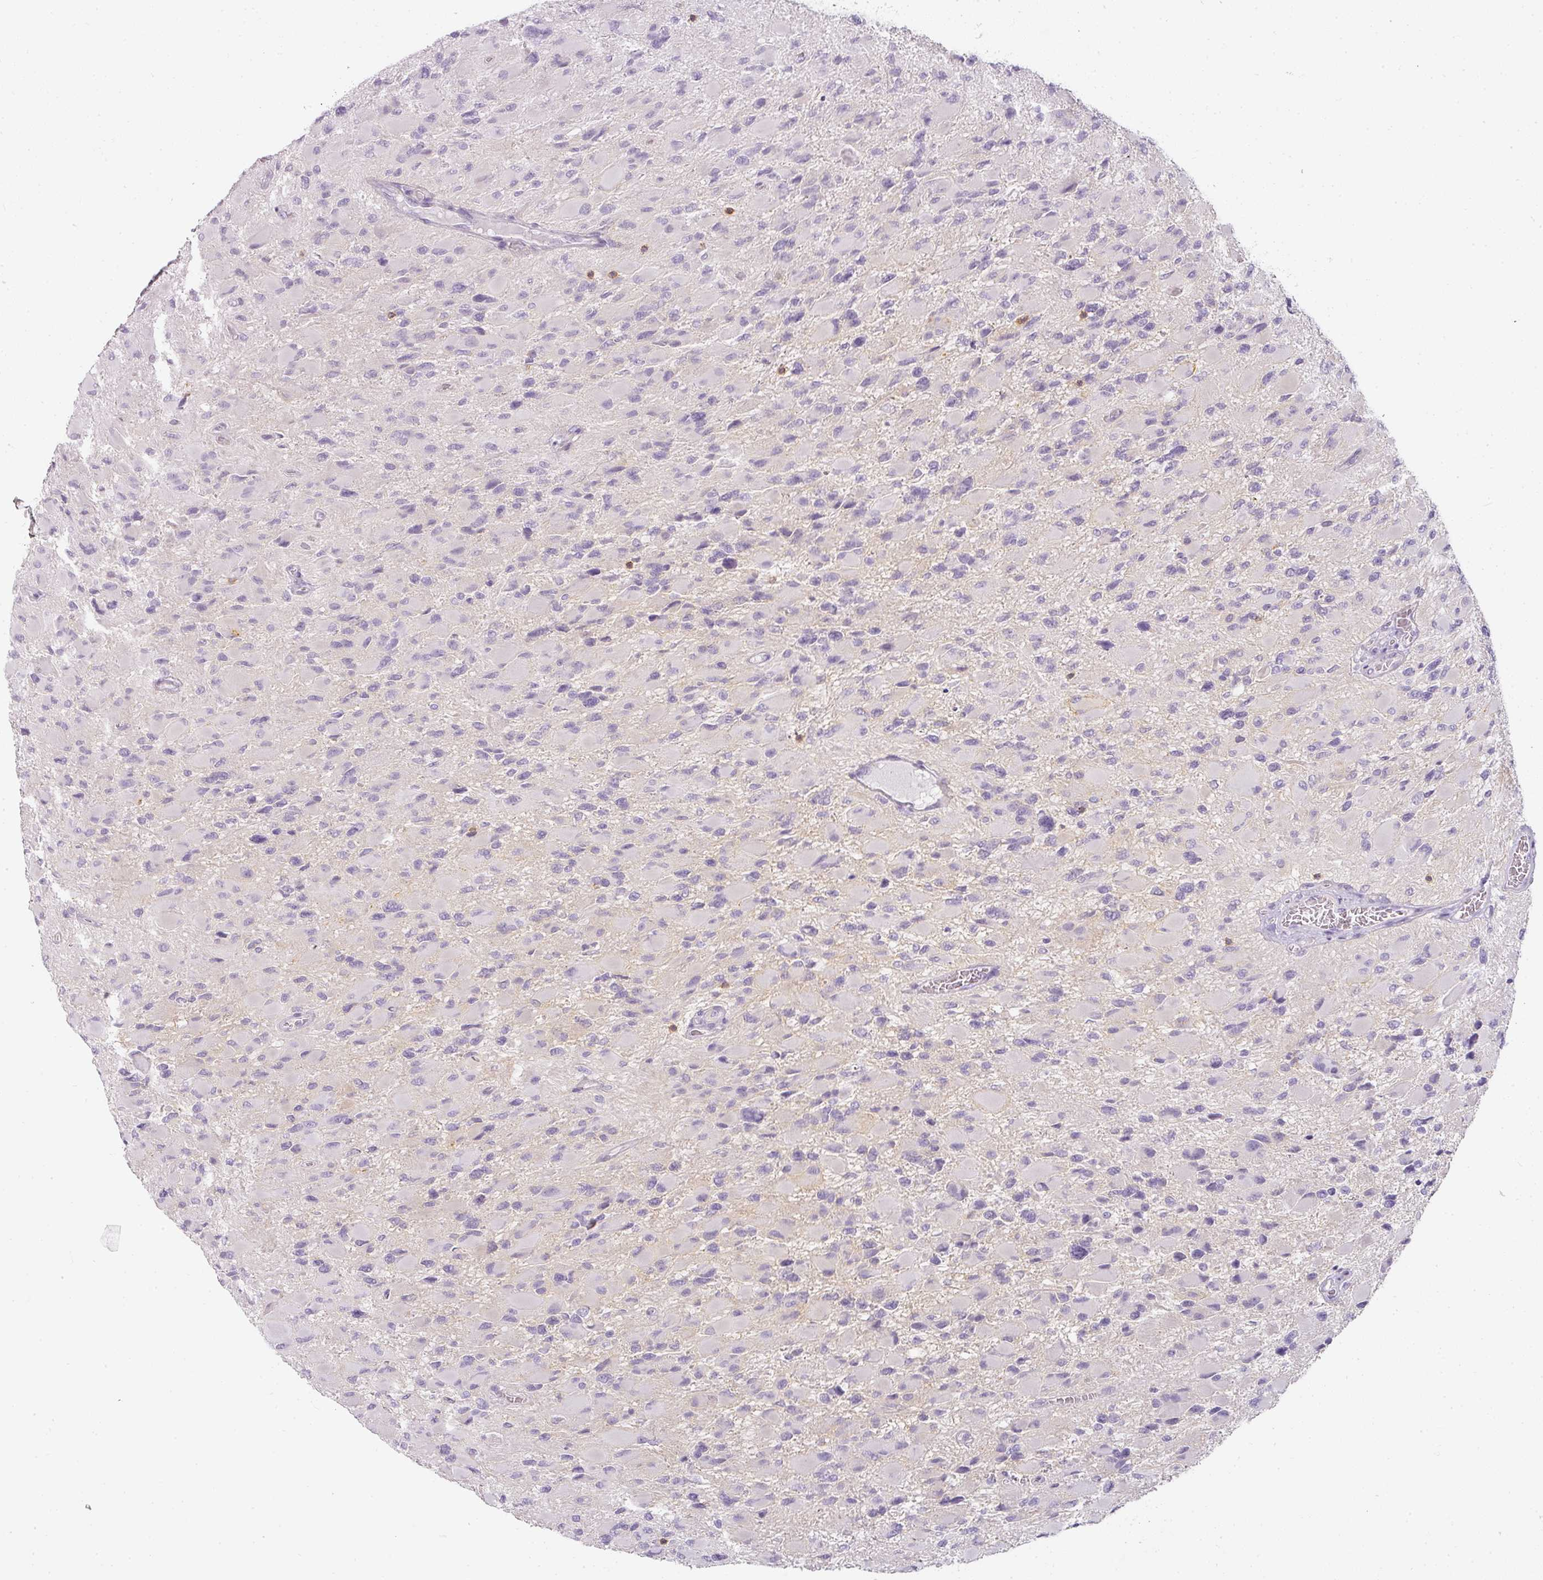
{"staining": {"intensity": "negative", "quantity": "none", "location": "none"}, "tissue": "glioma", "cell_type": "Tumor cells", "image_type": "cancer", "snomed": [{"axis": "morphology", "description": "Glioma, malignant, High grade"}, {"axis": "topography", "description": "Cerebral cortex"}], "caption": "Immunohistochemistry (IHC) of glioma exhibits no staining in tumor cells. Nuclei are stained in blue.", "gene": "TMEM42", "patient": {"sex": "female", "age": 36}}